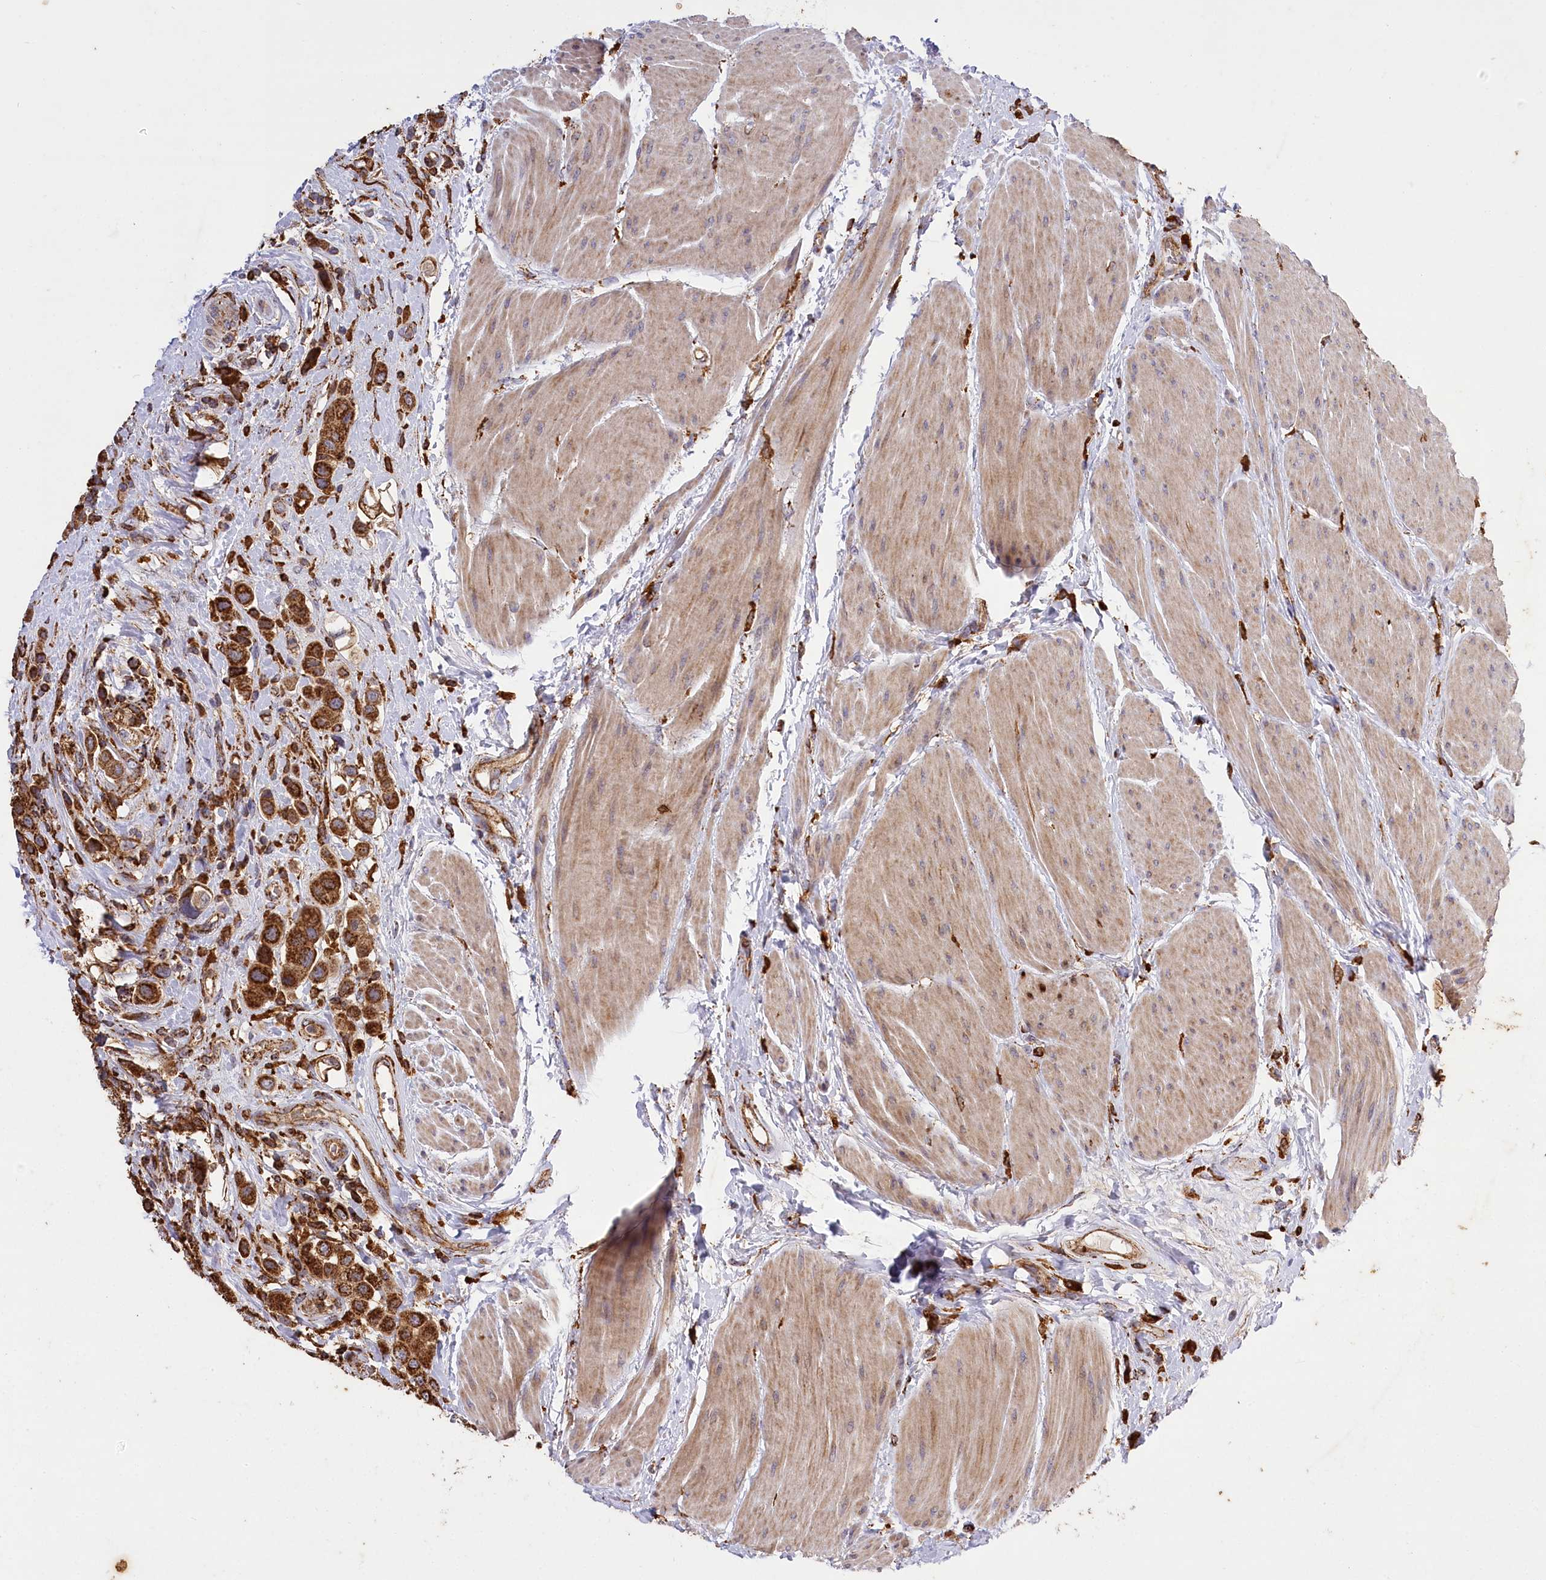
{"staining": {"intensity": "strong", "quantity": ">75%", "location": "cytoplasmic/membranous"}, "tissue": "urothelial cancer", "cell_type": "Tumor cells", "image_type": "cancer", "snomed": [{"axis": "morphology", "description": "Urothelial carcinoma, High grade"}, {"axis": "topography", "description": "Urinary bladder"}], "caption": "This is an image of IHC staining of urothelial carcinoma (high-grade), which shows strong positivity in the cytoplasmic/membranous of tumor cells.", "gene": "CARD19", "patient": {"sex": "male", "age": 50}}